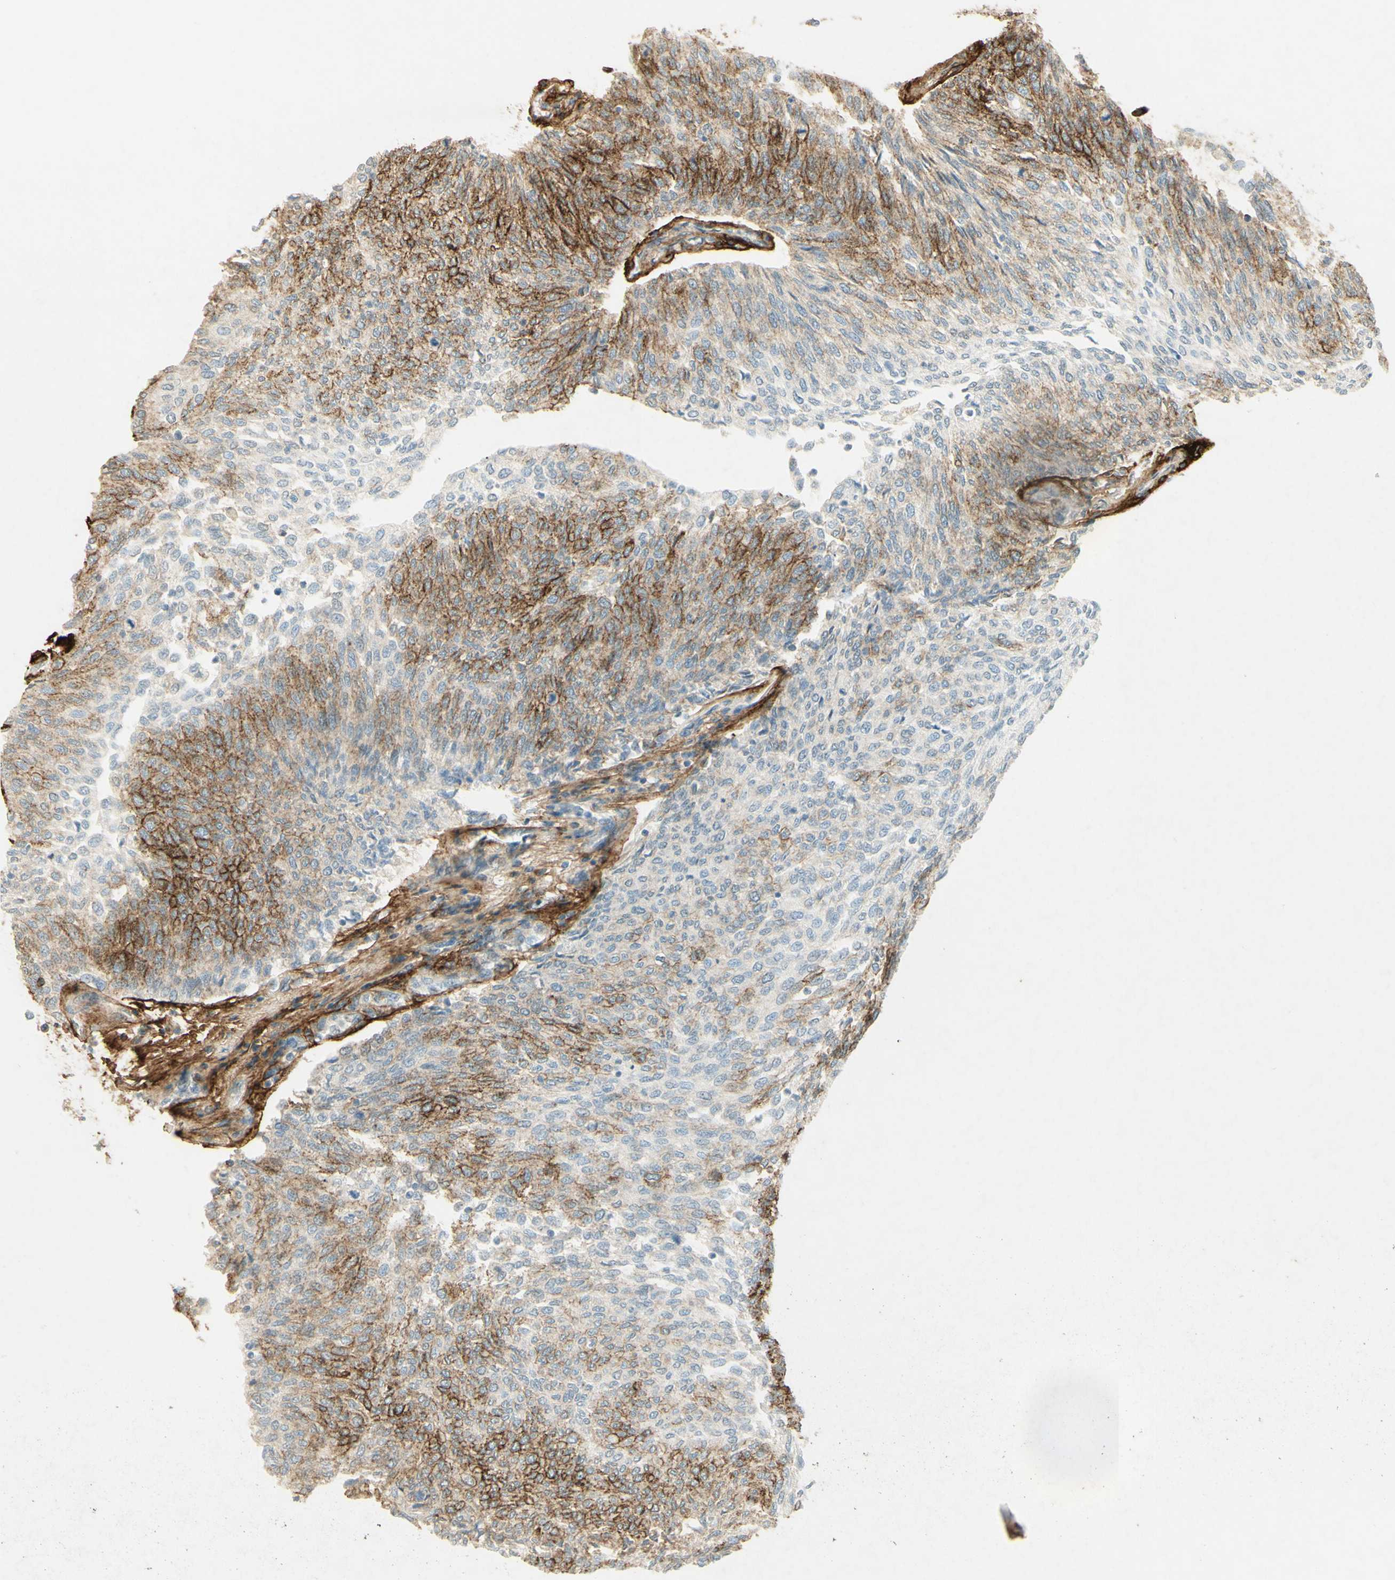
{"staining": {"intensity": "strong", "quantity": "<25%", "location": "cytoplasmic/membranous"}, "tissue": "urothelial cancer", "cell_type": "Tumor cells", "image_type": "cancer", "snomed": [{"axis": "morphology", "description": "Urothelial carcinoma, Low grade"}, {"axis": "topography", "description": "Urinary bladder"}], "caption": "Human low-grade urothelial carcinoma stained with a protein marker shows strong staining in tumor cells.", "gene": "TNN", "patient": {"sex": "female", "age": 79}}